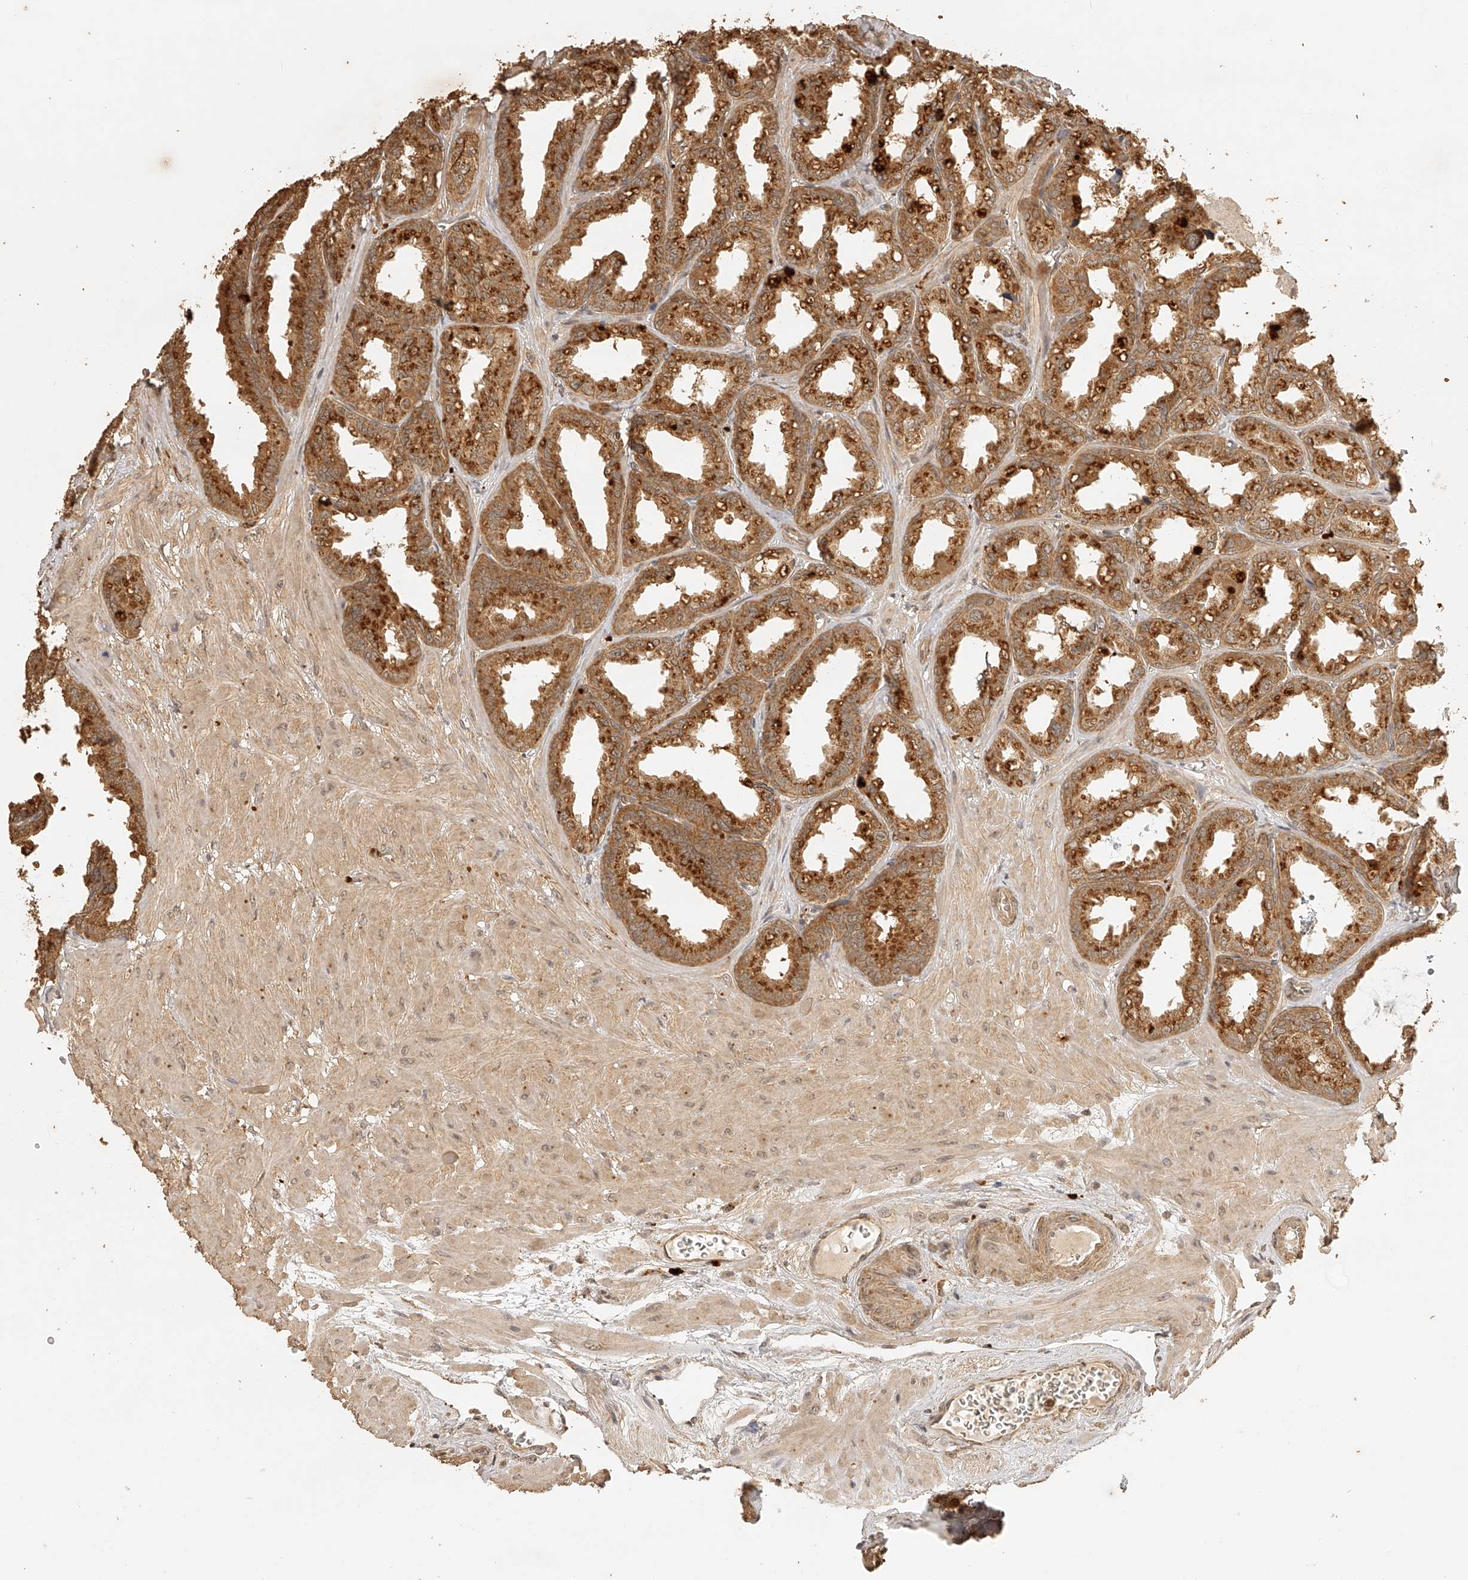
{"staining": {"intensity": "moderate", "quantity": ">75%", "location": "cytoplasmic/membranous"}, "tissue": "seminal vesicle", "cell_type": "Glandular cells", "image_type": "normal", "snomed": [{"axis": "morphology", "description": "Normal tissue, NOS"}, {"axis": "topography", "description": "Prostate"}, {"axis": "topography", "description": "Seminal veicle"}], "caption": "Immunohistochemical staining of normal seminal vesicle displays moderate cytoplasmic/membranous protein positivity in approximately >75% of glandular cells.", "gene": "BCL2L11", "patient": {"sex": "male", "age": 51}}